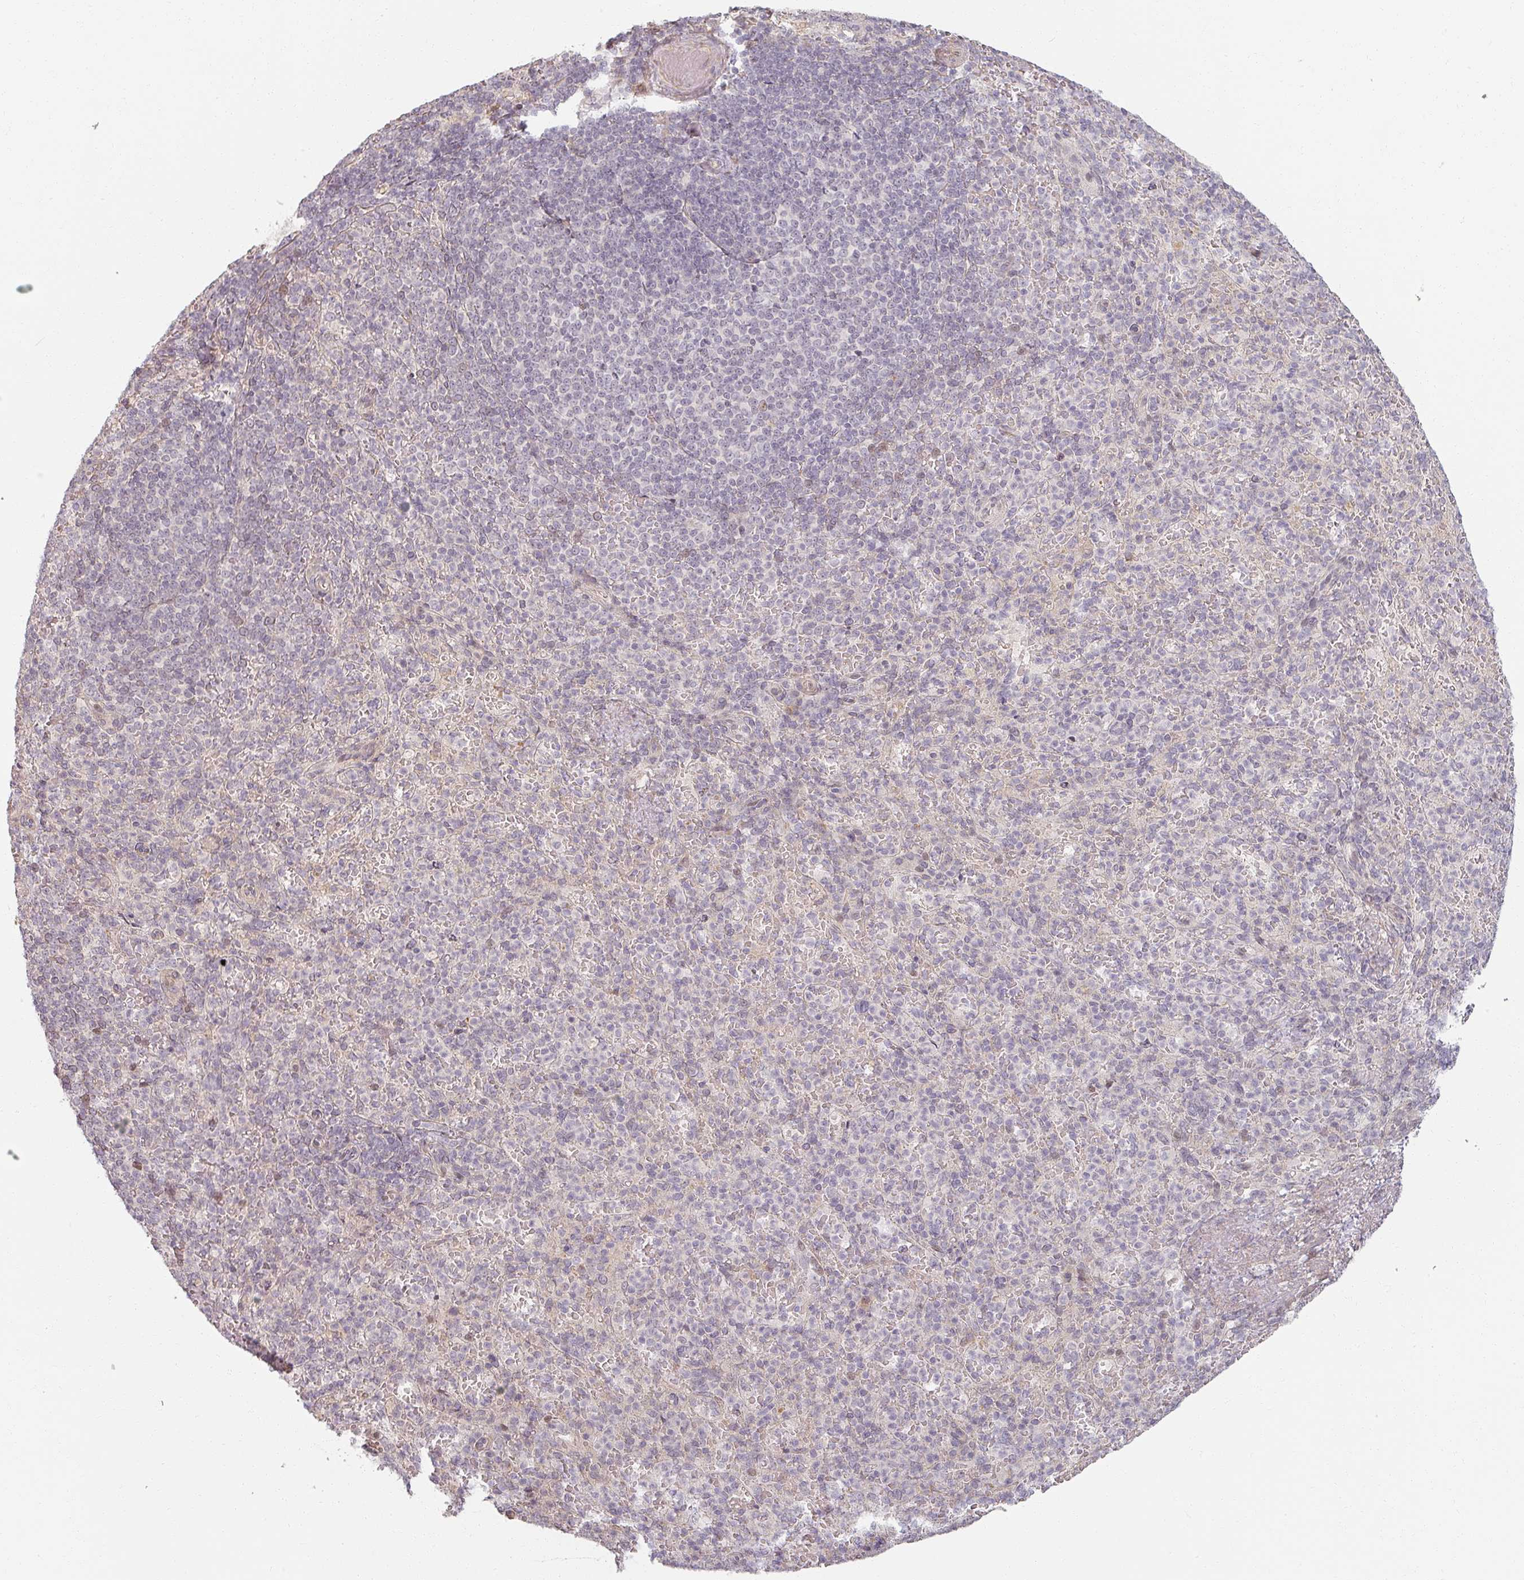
{"staining": {"intensity": "moderate", "quantity": "<25%", "location": "cytoplasmic/membranous"}, "tissue": "spleen", "cell_type": "Cells in red pulp", "image_type": "normal", "snomed": [{"axis": "morphology", "description": "Normal tissue, NOS"}, {"axis": "topography", "description": "Spleen"}], "caption": "Immunohistochemistry (IHC) of unremarkable spleen reveals low levels of moderate cytoplasmic/membranous staining in about <25% of cells in red pulp.", "gene": "MED19", "patient": {"sex": "female", "age": 74}}